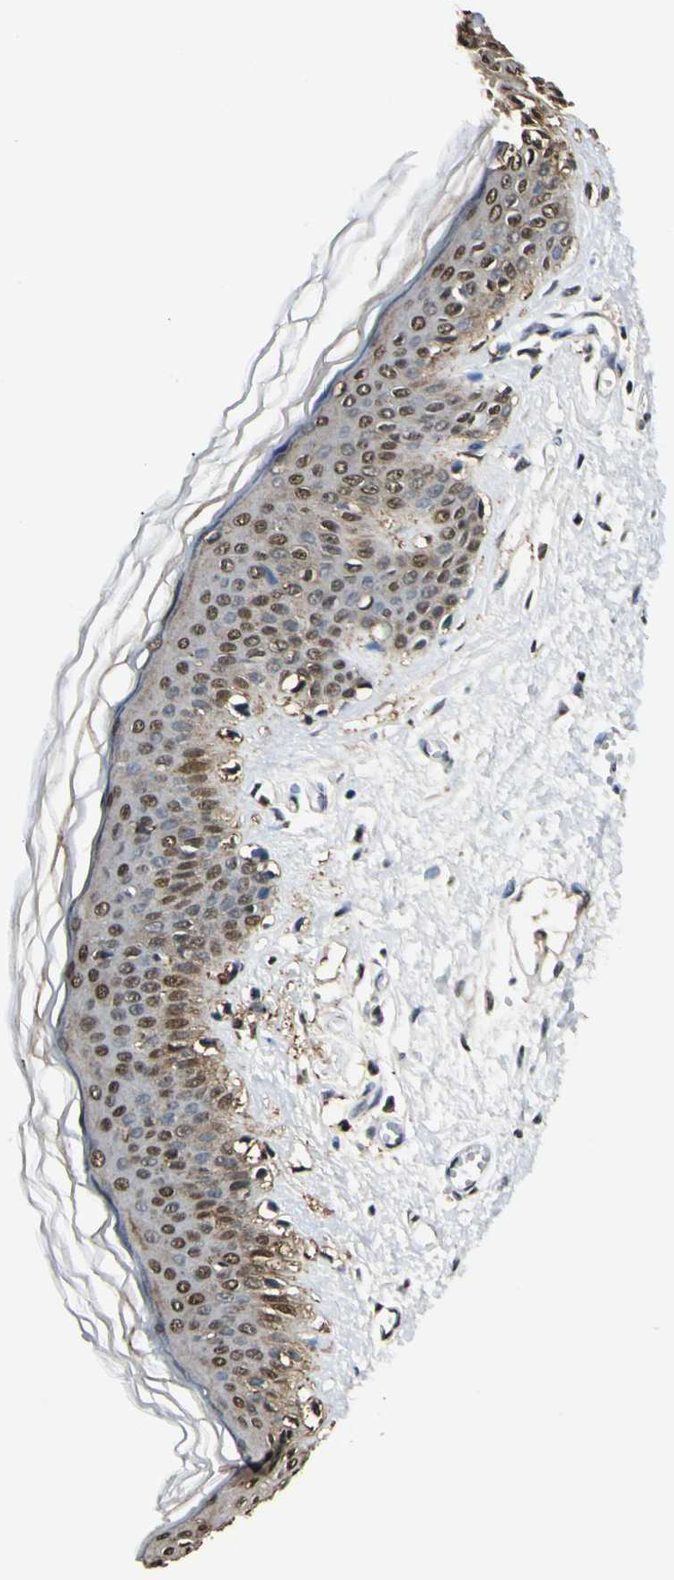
{"staining": {"intensity": "moderate", "quantity": "25%-75%", "location": "nuclear"}, "tissue": "skin", "cell_type": "Fibroblasts", "image_type": "normal", "snomed": [{"axis": "morphology", "description": "Normal tissue, NOS"}, {"axis": "morphology", "description": "Sarcoma, NOS"}, {"axis": "topography", "description": "Skin"}, {"axis": "topography", "description": "Soft tissue"}], "caption": "The photomicrograph shows staining of normal skin, revealing moderate nuclear protein staining (brown color) within fibroblasts. (brown staining indicates protein expression, while blue staining denotes nuclei).", "gene": "FANCG", "patient": {"sex": "female", "age": 51}}